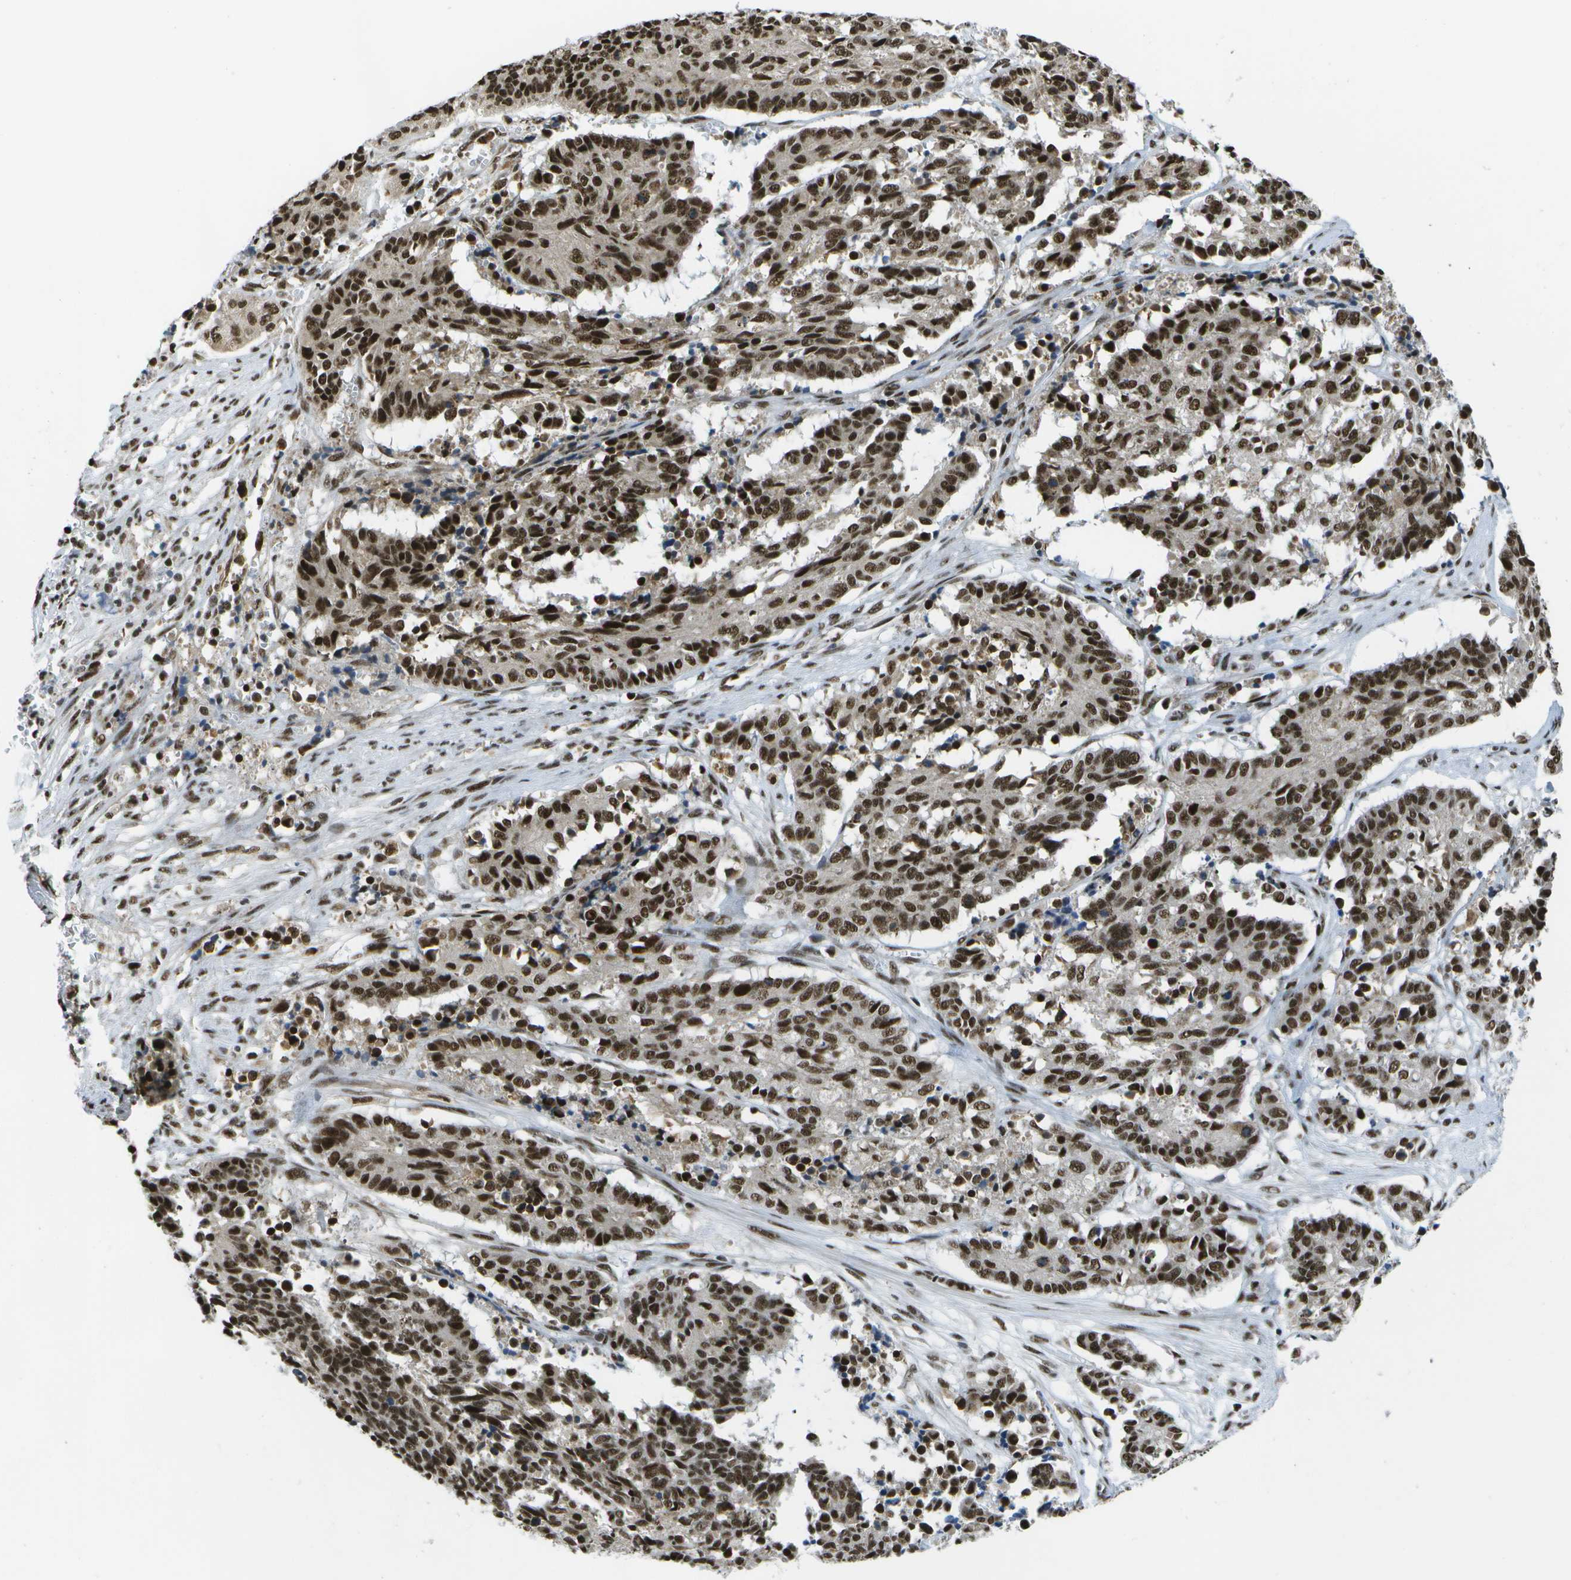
{"staining": {"intensity": "strong", "quantity": ">75%", "location": "nuclear"}, "tissue": "cervical cancer", "cell_type": "Tumor cells", "image_type": "cancer", "snomed": [{"axis": "morphology", "description": "Squamous cell carcinoma, NOS"}, {"axis": "topography", "description": "Cervix"}], "caption": "Brown immunohistochemical staining in cervical cancer reveals strong nuclear staining in approximately >75% of tumor cells.", "gene": "NSRP1", "patient": {"sex": "female", "age": 35}}